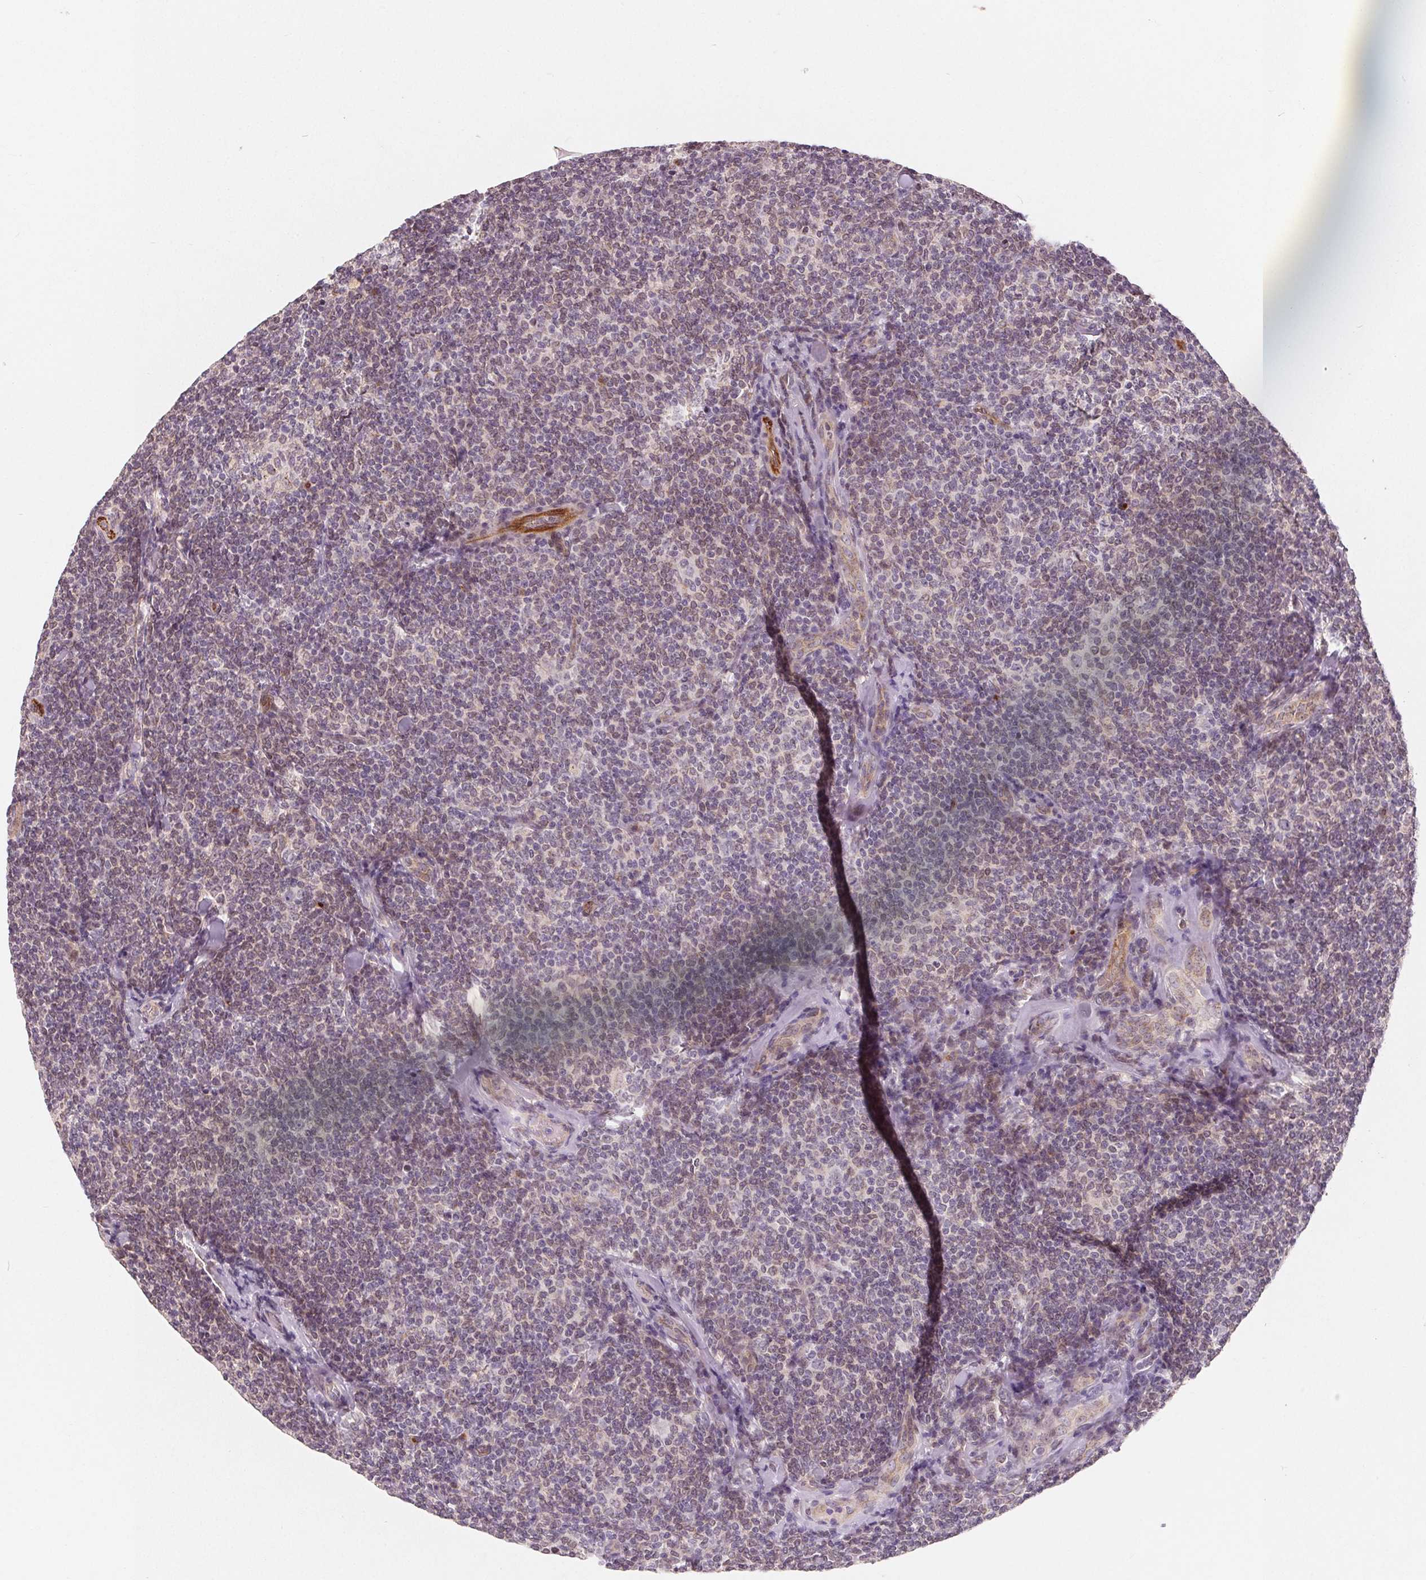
{"staining": {"intensity": "negative", "quantity": "none", "location": "none"}, "tissue": "lymphoma", "cell_type": "Tumor cells", "image_type": "cancer", "snomed": [{"axis": "morphology", "description": "Malignant lymphoma, non-Hodgkin's type, Low grade"}, {"axis": "topography", "description": "Lymph node"}], "caption": "IHC histopathology image of neoplastic tissue: human low-grade malignant lymphoma, non-Hodgkin's type stained with DAB (3,3'-diaminobenzidine) reveals no significant protein staining in tumor cells.", "gene": "TMSB15B", "patient": {"sex": "female", "age": 56}}